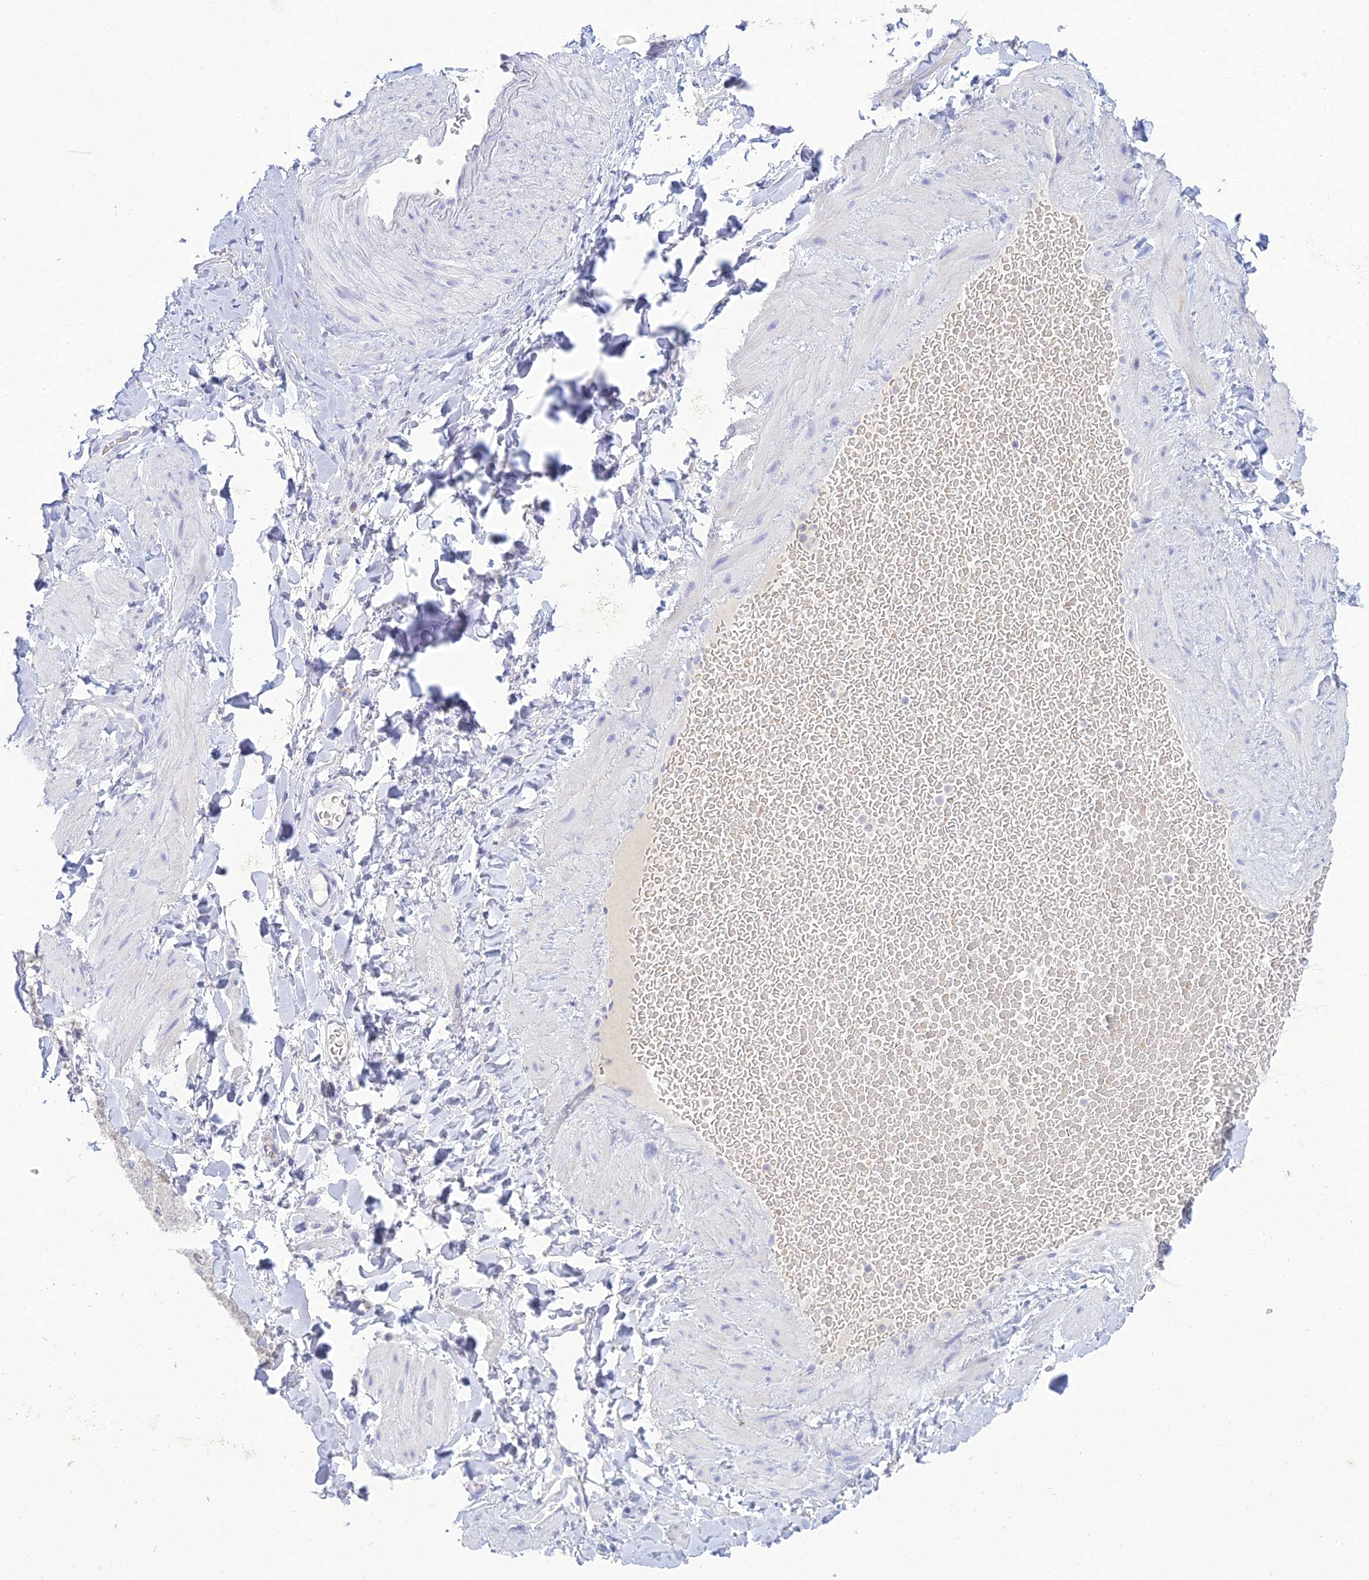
{"staining": {"intensity": "negative", "quantity": "none", "location": "none"}, "tissue": "adipose tissue", "cell_type": "Adipocytes", "image_type": "normal", "snomed": [{"axis": "morphology", "description": "Normal tissue, NOS"}, {"axis": "topography", "description": "Soft tissue"}, {"axis": "topography", "description": "Vascular tissue"}], "caption": "This is an immunohistochemistry (IHC) image of normal adipose tissue. There is no expression in adipocytes.", "gene": "MAL2", "patient": {"sex": "male", "age": 54}}